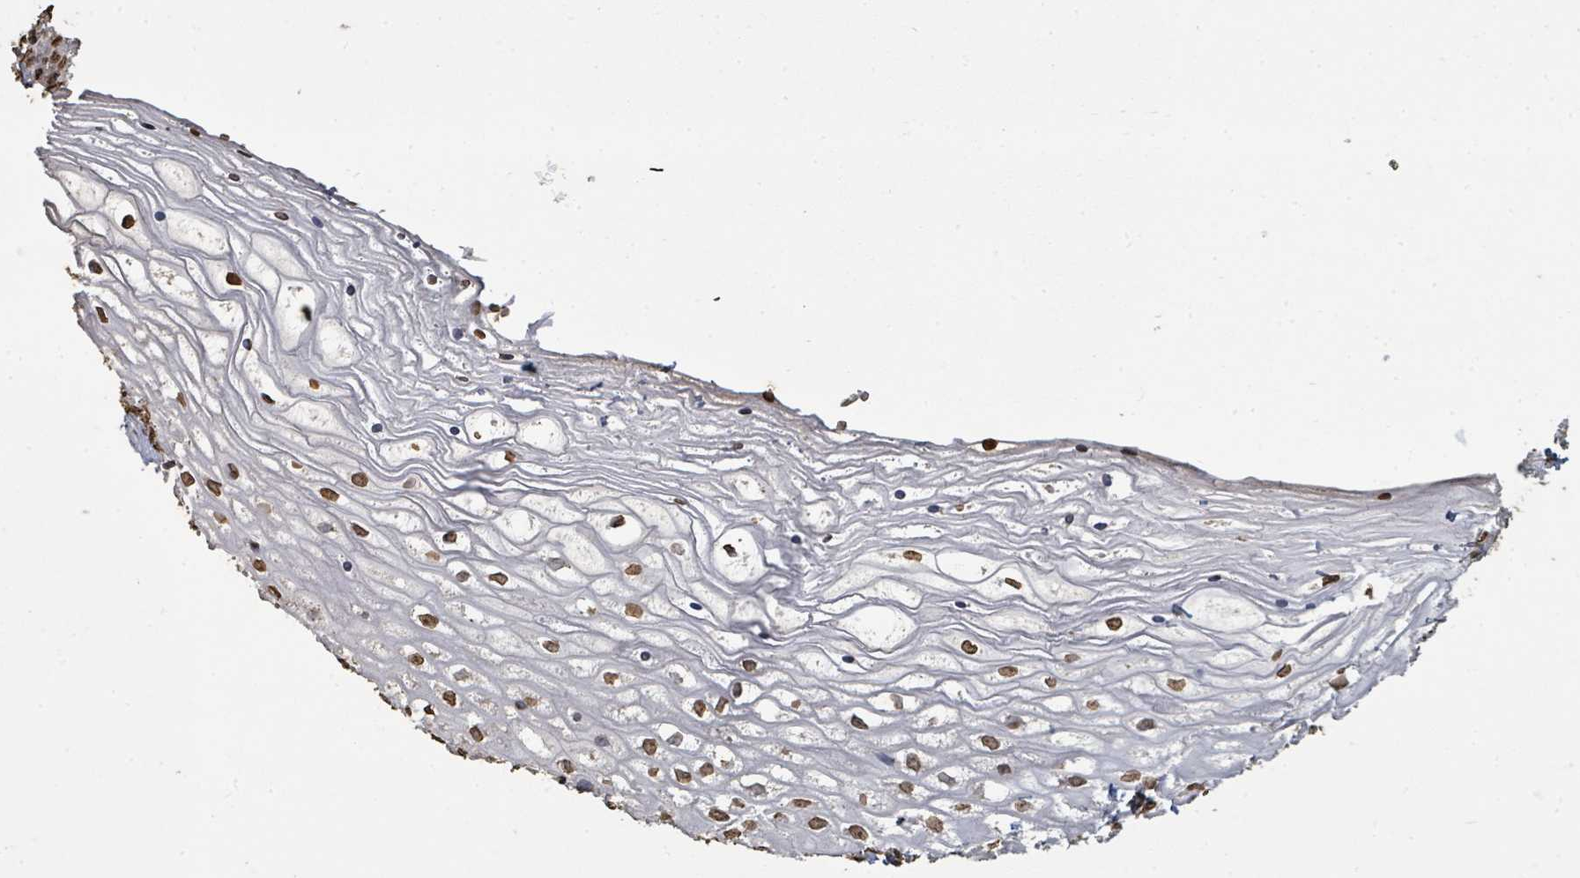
{"staining": {"intensity": "moderate", "quantity": ">75%", "location": "nuclear"}, "tissue": "vagina", "cell_type": "Squamous epithelial cells", "image_type": "normal", "snomed": [{"axis": "morphology", "description": "Normal tissue, NOS"}, {"axis": "topography", "description": "Vagina"}], "caption": "High-power microscopy captured an immunohistochemistry (IHC) photomicrograph of unremarkable vagina, revealing moderate nuclear expression in about >75% of squamous epithelial cells.", "gene": "MRPS12", "patient": {"sex": "female", "age": 59}}